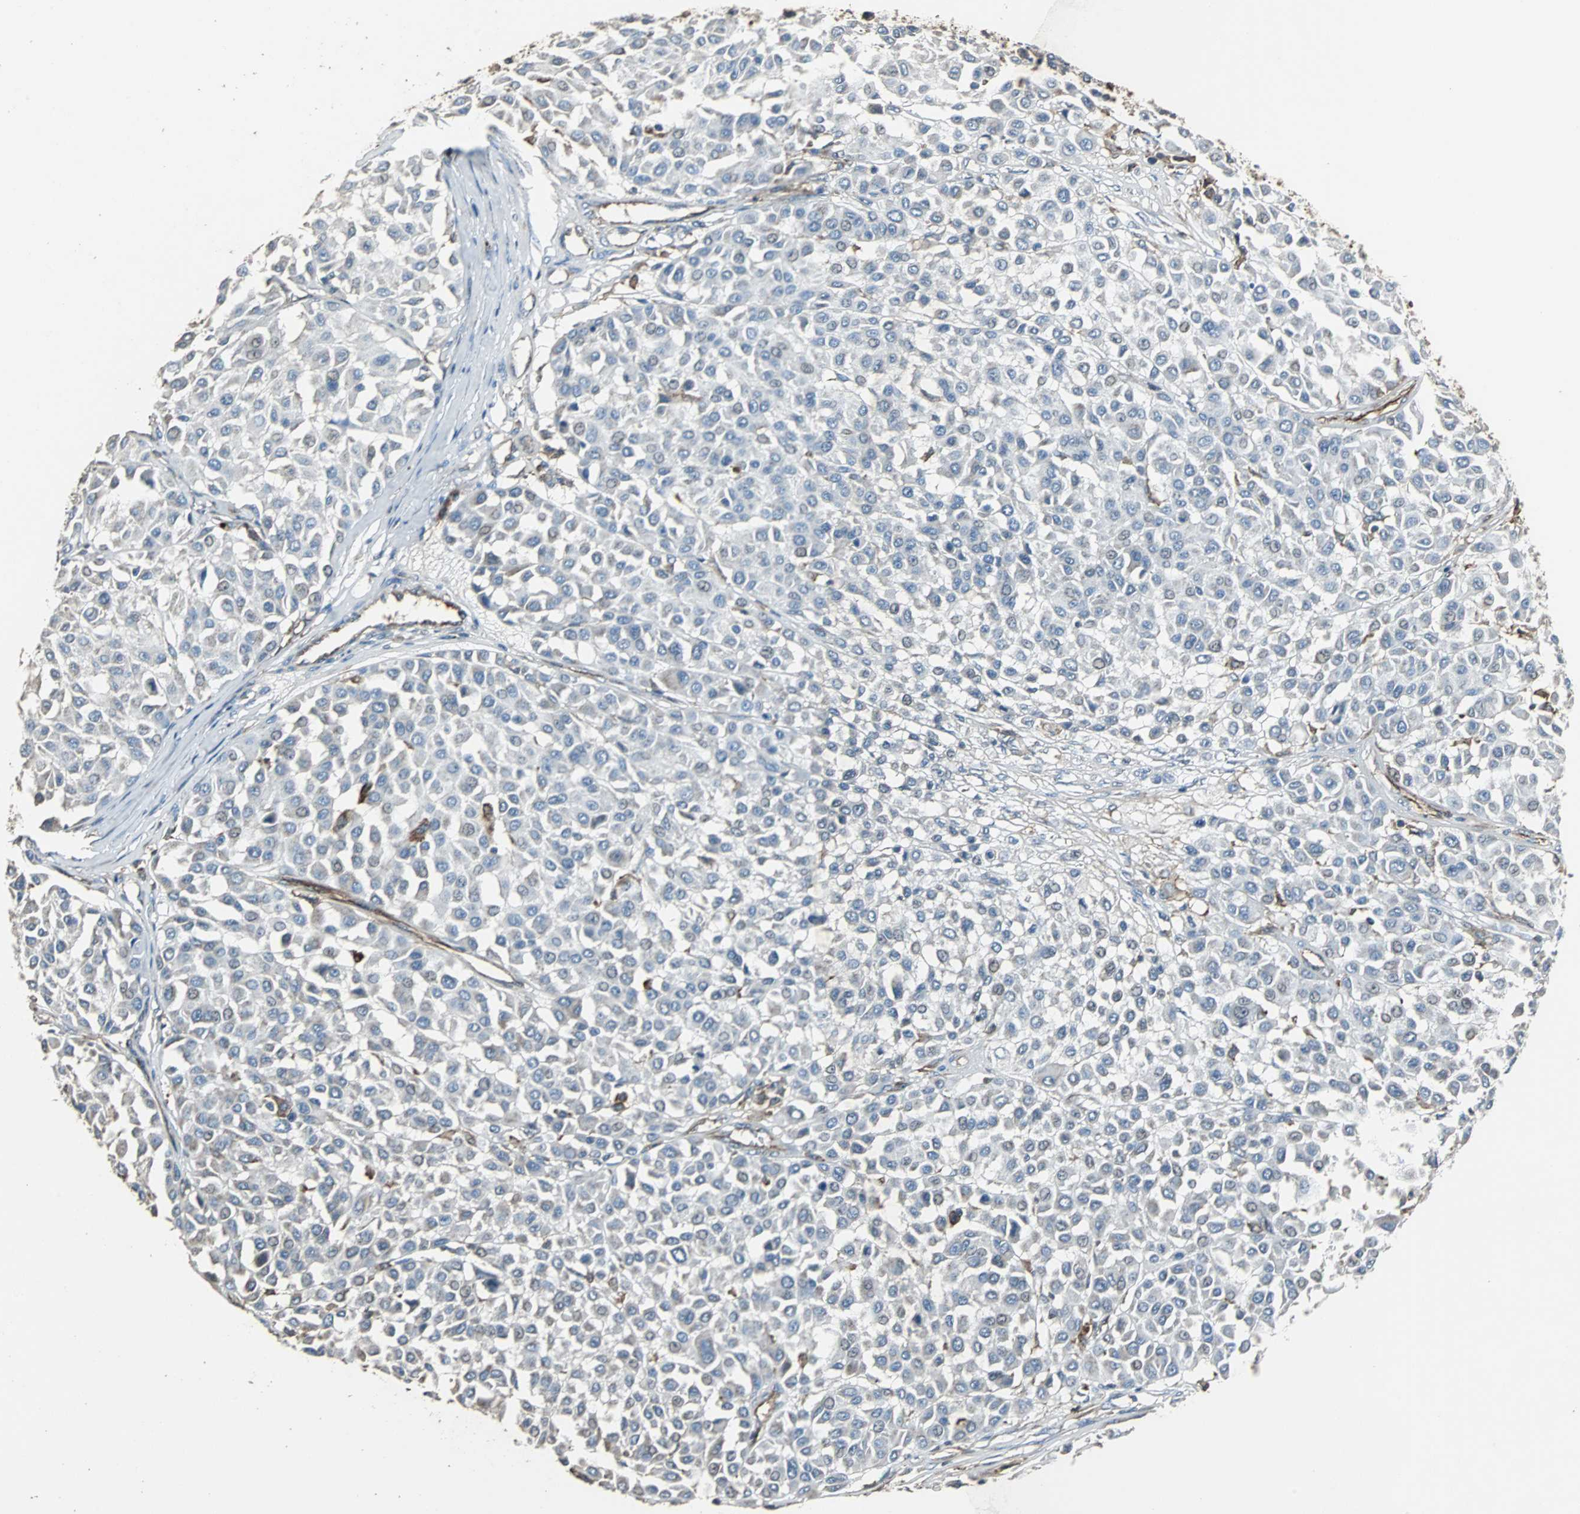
{"staining": {"intensity": "negative", "quantity": "none", "location": "none"}, "tissue": "melanoma", "cell_type": "Tumor cells", "image_type": "cancer", "snomed": [{"axis": "morphology", "description": "Malignant melanoma, Metastatic site"}, {"axis": "topography", "description": "Soft tissue"}], "caption": "The histopathology image reveals no staining of tumor cells in melanoma. (DAB immunohistochemistry (IHC), high magnification).", "gene": "F11R", "patient": {"sex": "male", "age": 41}}